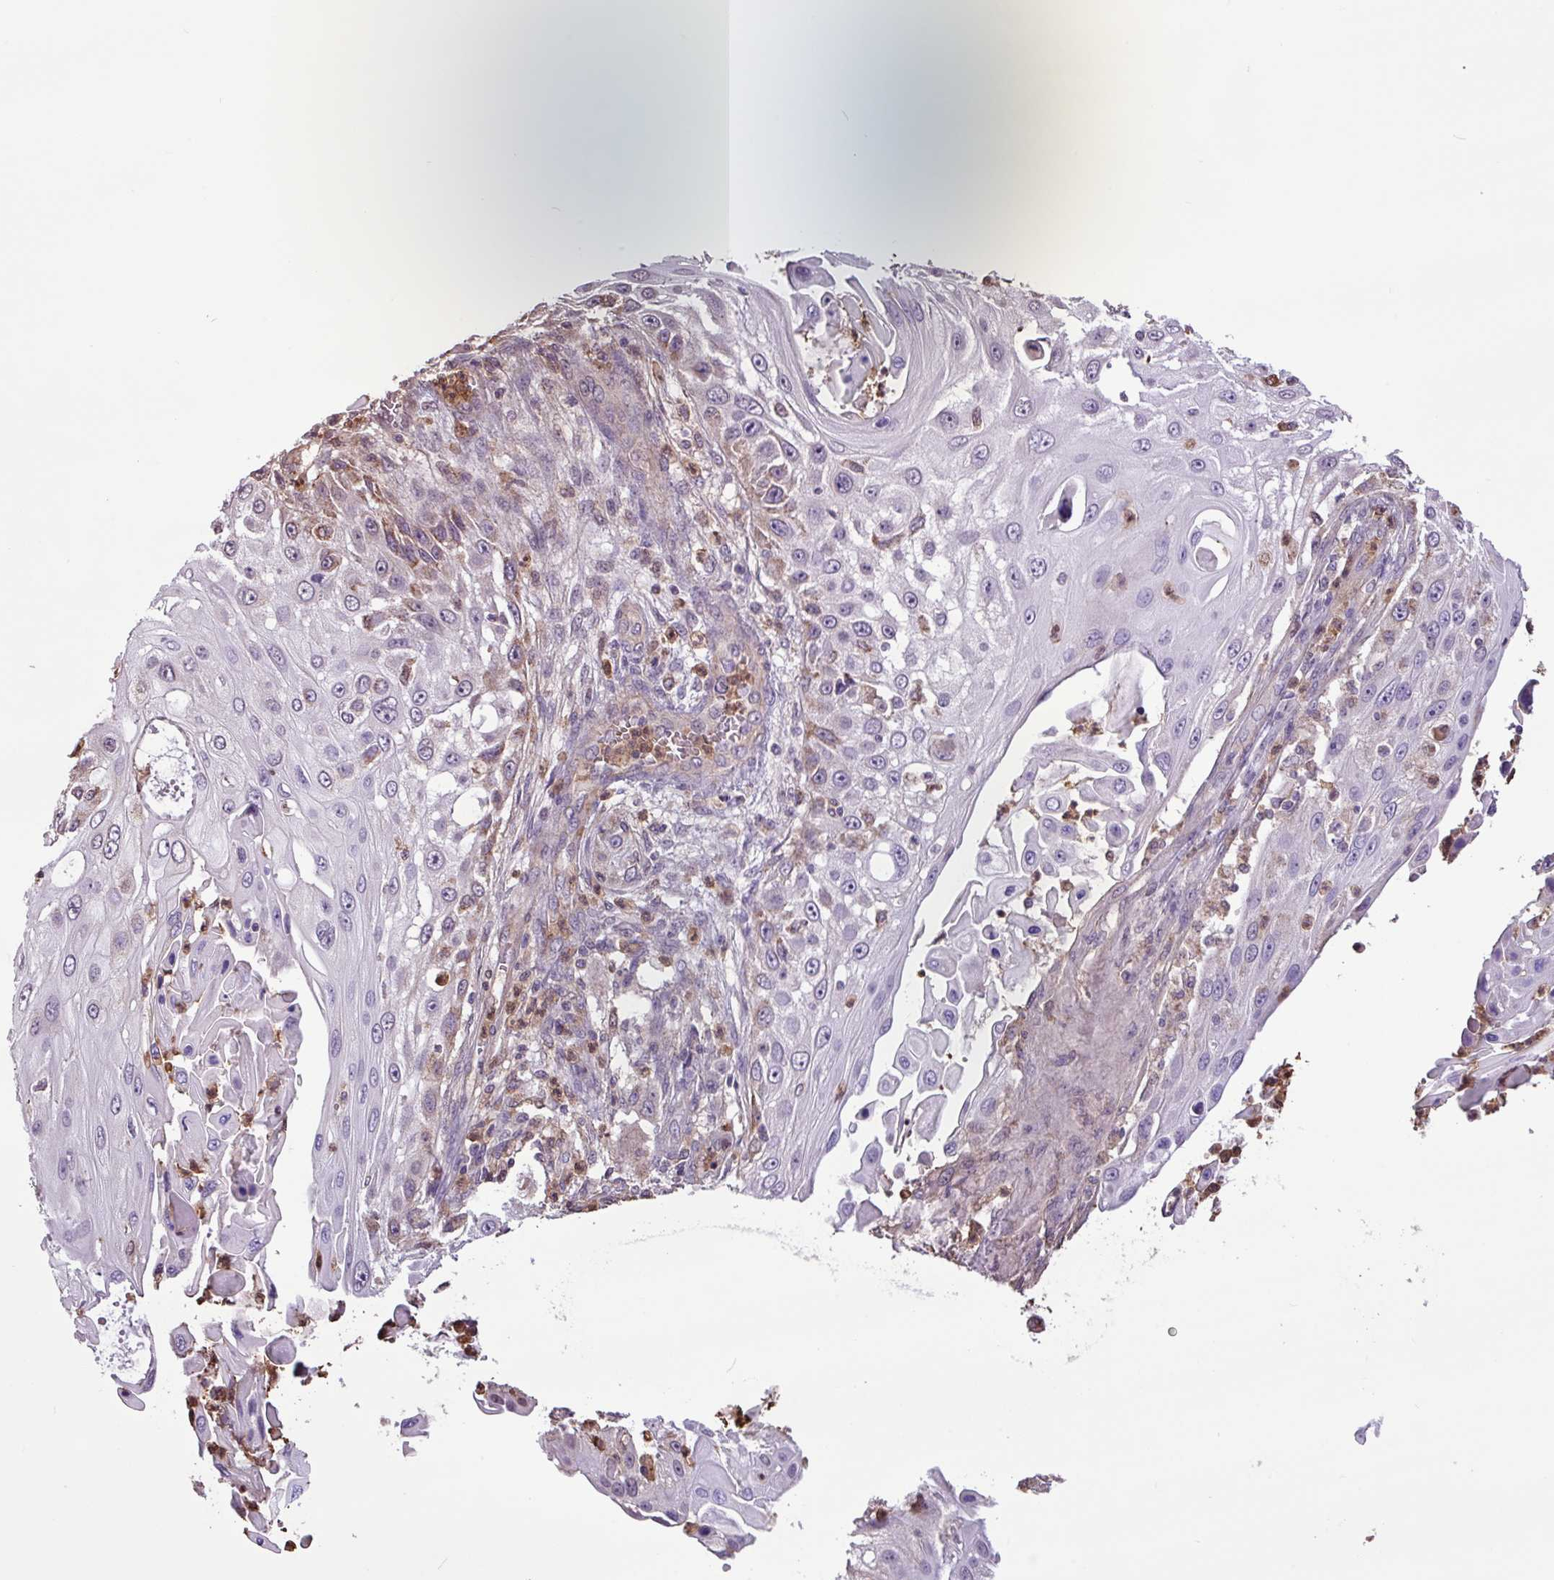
{"staining": {"intensity": "moderate", "quantity": "<25%", "location": "cytoplasmic/membranous"}, "tissue": "skin cancer", "cell_type": "Tumor cells", "image_type": "cancer", "snomed": [{"axis": "morphology", "description": "Squamous cell carcinoma, NOS"}, {"axis": "topography", "description": "Skin"}], "caption": "Squamous cell carcinoma (skin) tissue displays moderate cytoplasmic/membranous staining in approximately <25% of tumor cells, visualized by immunohistochemistry.", "gene": "CHST11", "patient": {"sex": "female", "age": 44}}